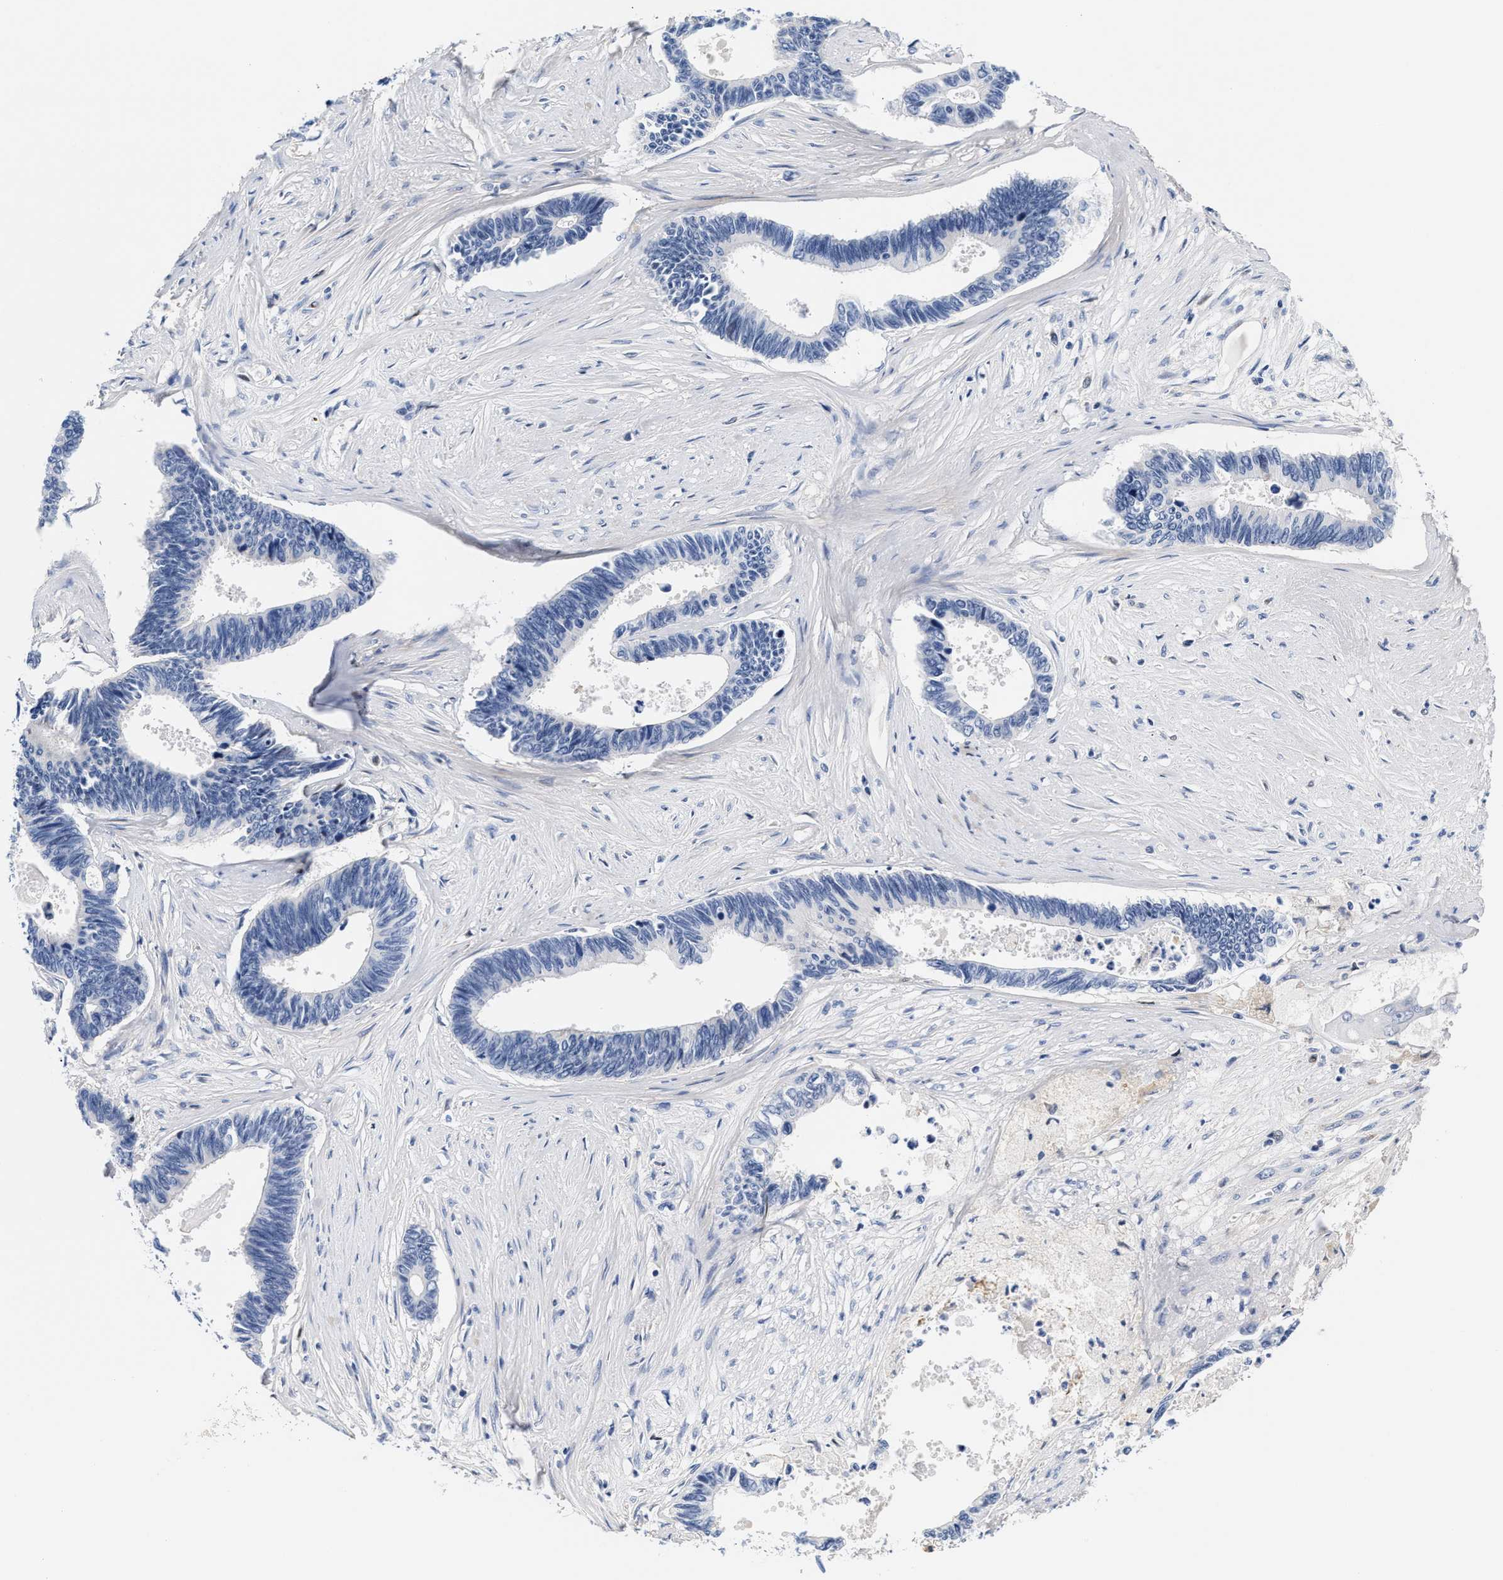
{"staining": {"intensity": "negative", "quantity": "none", "location": "none"}, "tissue": "pancreatic cancer", "cell_type": "Tumor cells", "image_type": "cancer", "snomed": [{"axis": "morphology", "description": "Adenocarcinoma, NOS"}, {"axis": "topography", "description": "Pancreas"}], "caption": "A micrograph of human adenocarcinoma (pancreatic) is negative for staining in tumor cells.", "gene": "ACTL7B", "patient": {"sex": "female", "age": 70}}